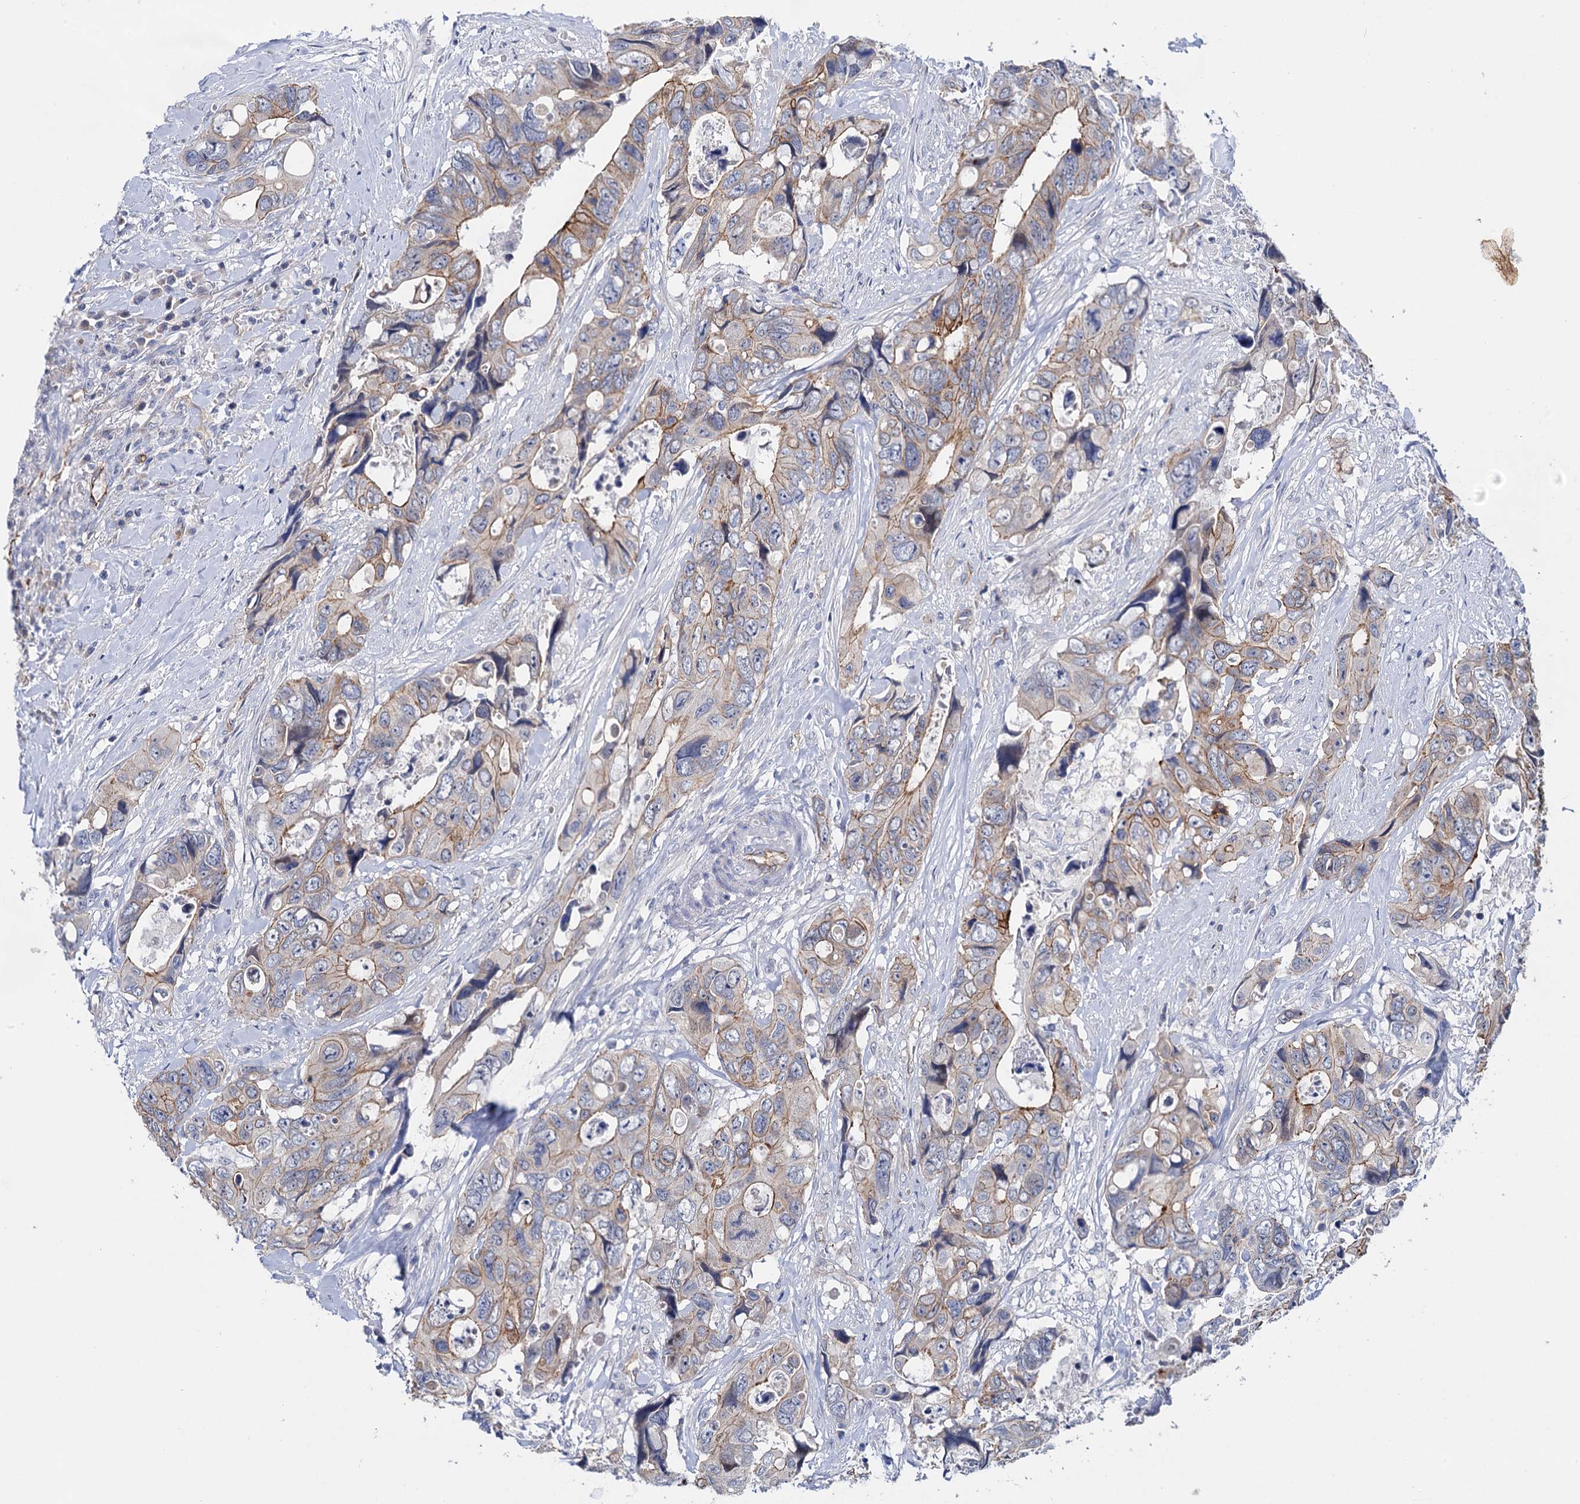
{"staining": {"intensity": "moderate", "quantity": "25%-75%", "location": "cytoplasmic/membranous"}, "tissue": "colorectal cancer", "cell_type": "Tumor cells", "image_type": "cancer", "snomed": [{"axis": "morphology", "description": "Adenocarcinoma, NOS"}, {"axis": "topography", "description": "Rectum"}], "caption": "There is medium levels of moderate cytoplasmic/membranous positivity in tumor cells of adenocarcinoma (colorectal), as demonstrated by immunohistochemical staining (brown color).", "gene": "ABLIM1", "patient": {"sex": "male", "age": 57}}